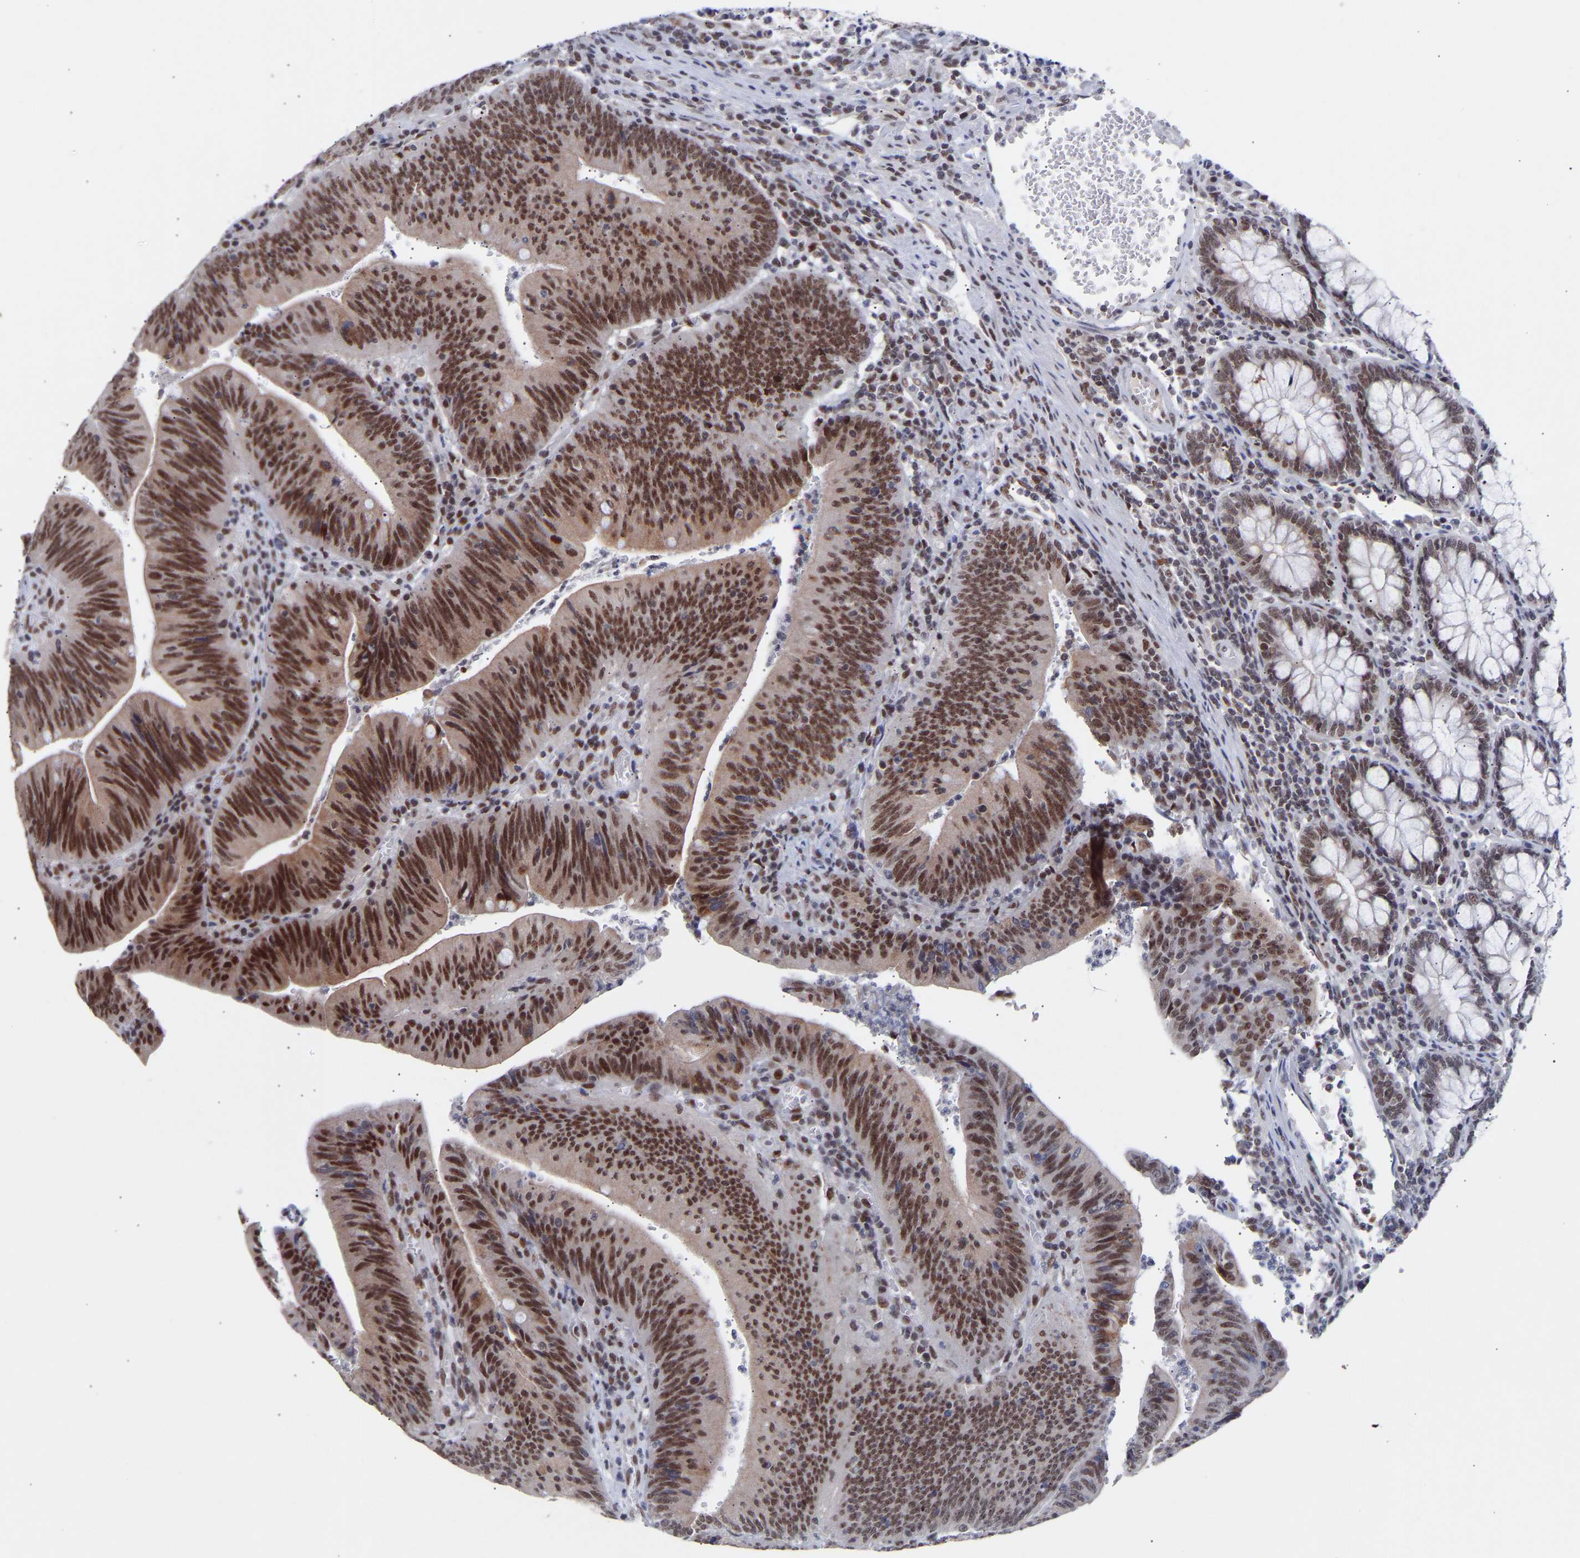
{"staining": {"intensity": "strong", "quantity": "25%-75%", "location": "nuclear"}, "tissue": "colorectal cancer", "cell_type": "Tumor cells", "image_type": "cancer", "snomed": [{"axis": "morphology", "description": "Normal tissue, NOS"}, {"axis": "morphology", "description": "Adenocarcinoma, NOS"}, {"axis": "topography", "description": "Rectum"}], "caption": "This histopathology image reveals immunohistochemistry (IHC) staining of human adenocarcinoma (colorectal), with high strong nuclear expression in about 25%-75% of tumor cells.", "gene": "RBM15", "patient": {"sex": "female", "age": 66}}